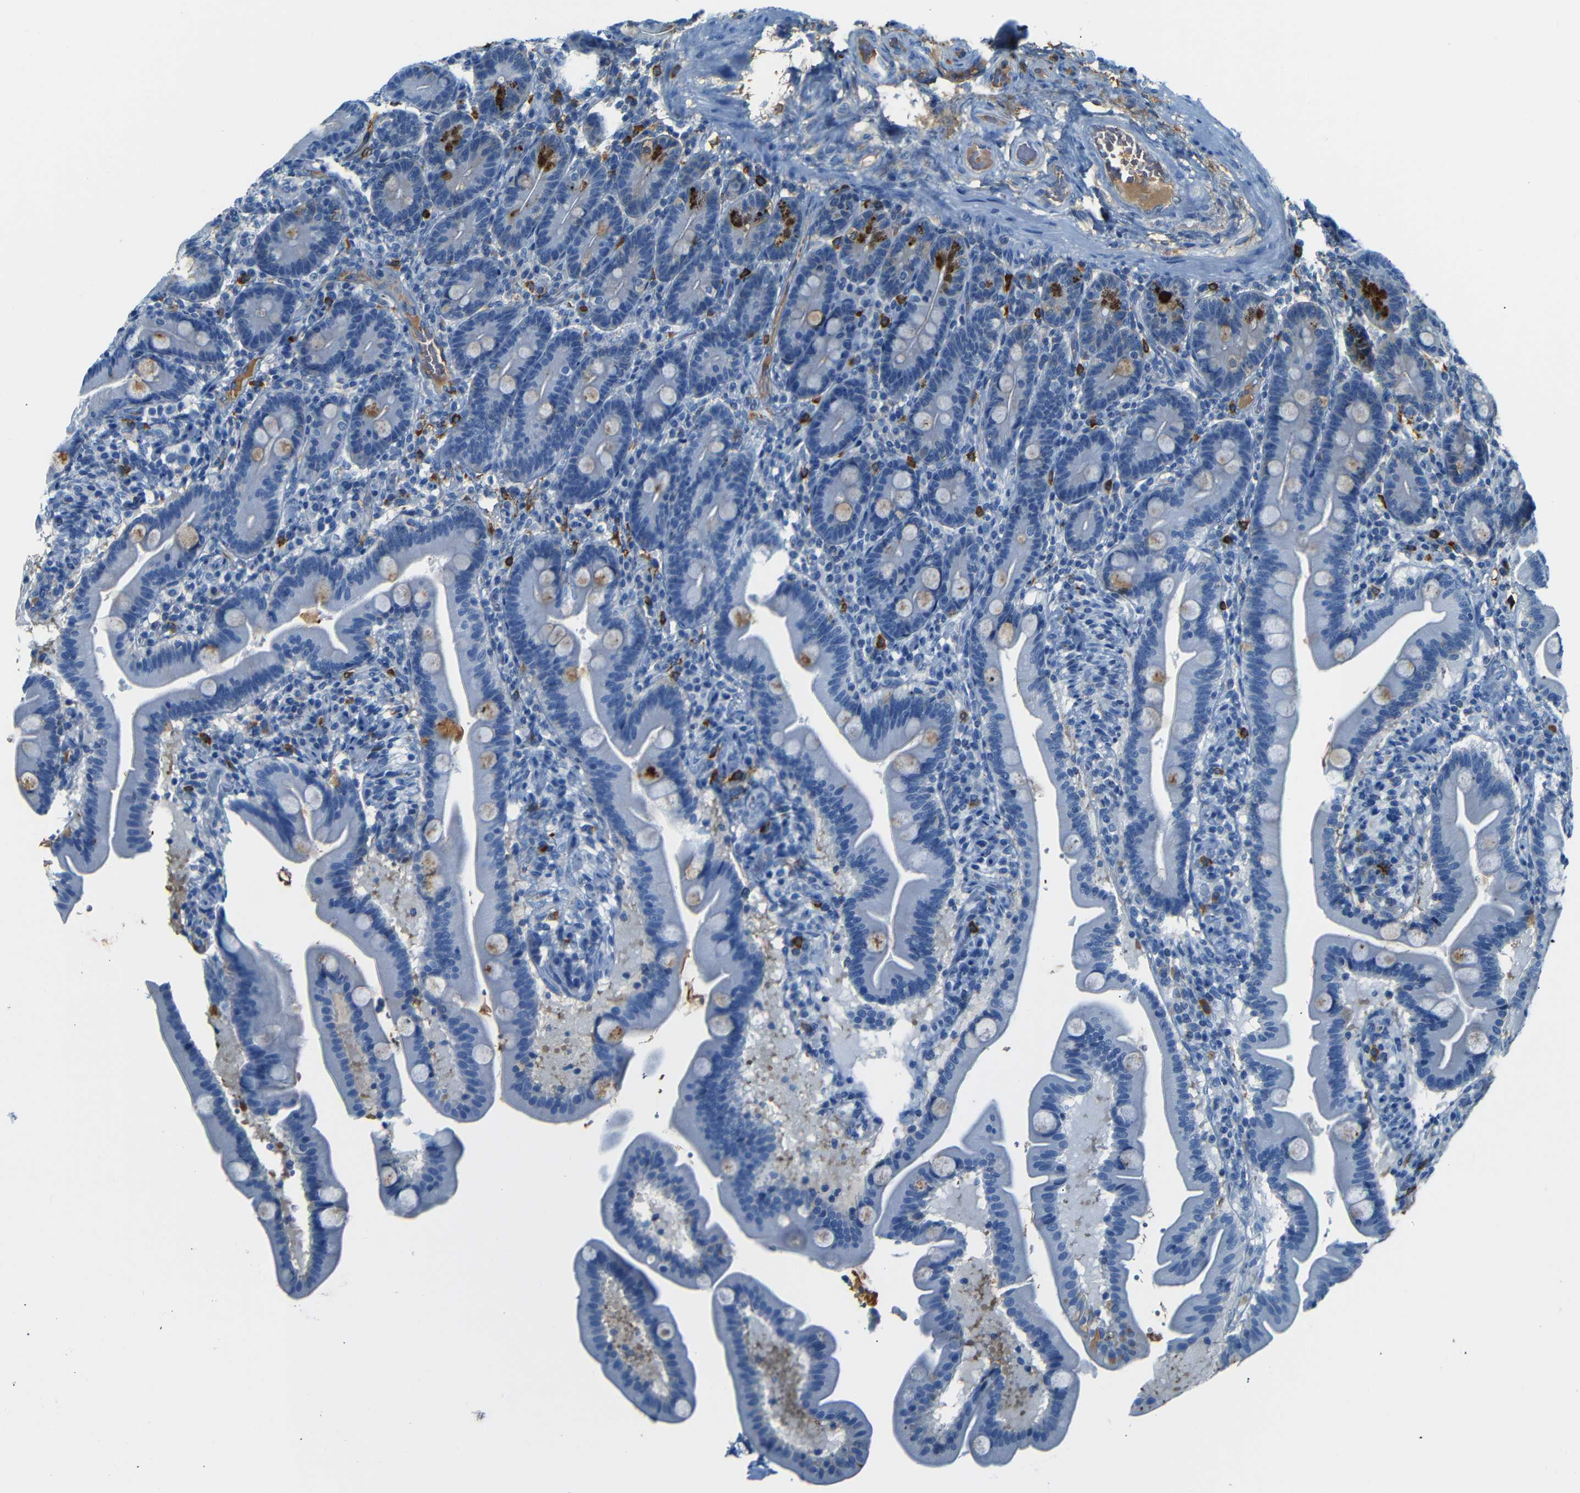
{"staining": {"intensity": "strong", "quantity": "<25%", "location": "cytoplasmic/membranous"}, "tissue": "duodenum", "cell_type": "Glandular cells", "image_type": "normal", "snomed": [{"axis": "morphology", "description": "Normal tissue, NOS"}, {"axis": "topography", "description": "Duodenum"}], "caption": "Immunohistochemistry of benign duodenum displays medium levels of strong cytoplasmic/membranous positivity in about <25% of glandular cells. The staining was performed using DAB (3,3'-diaminobenzidine), with brown indicating positive protein expression. Nuclei are stained blue with hematoxylin.", "gene": "SERPINA1", "patient": {"sex": "male", "age": 54}}